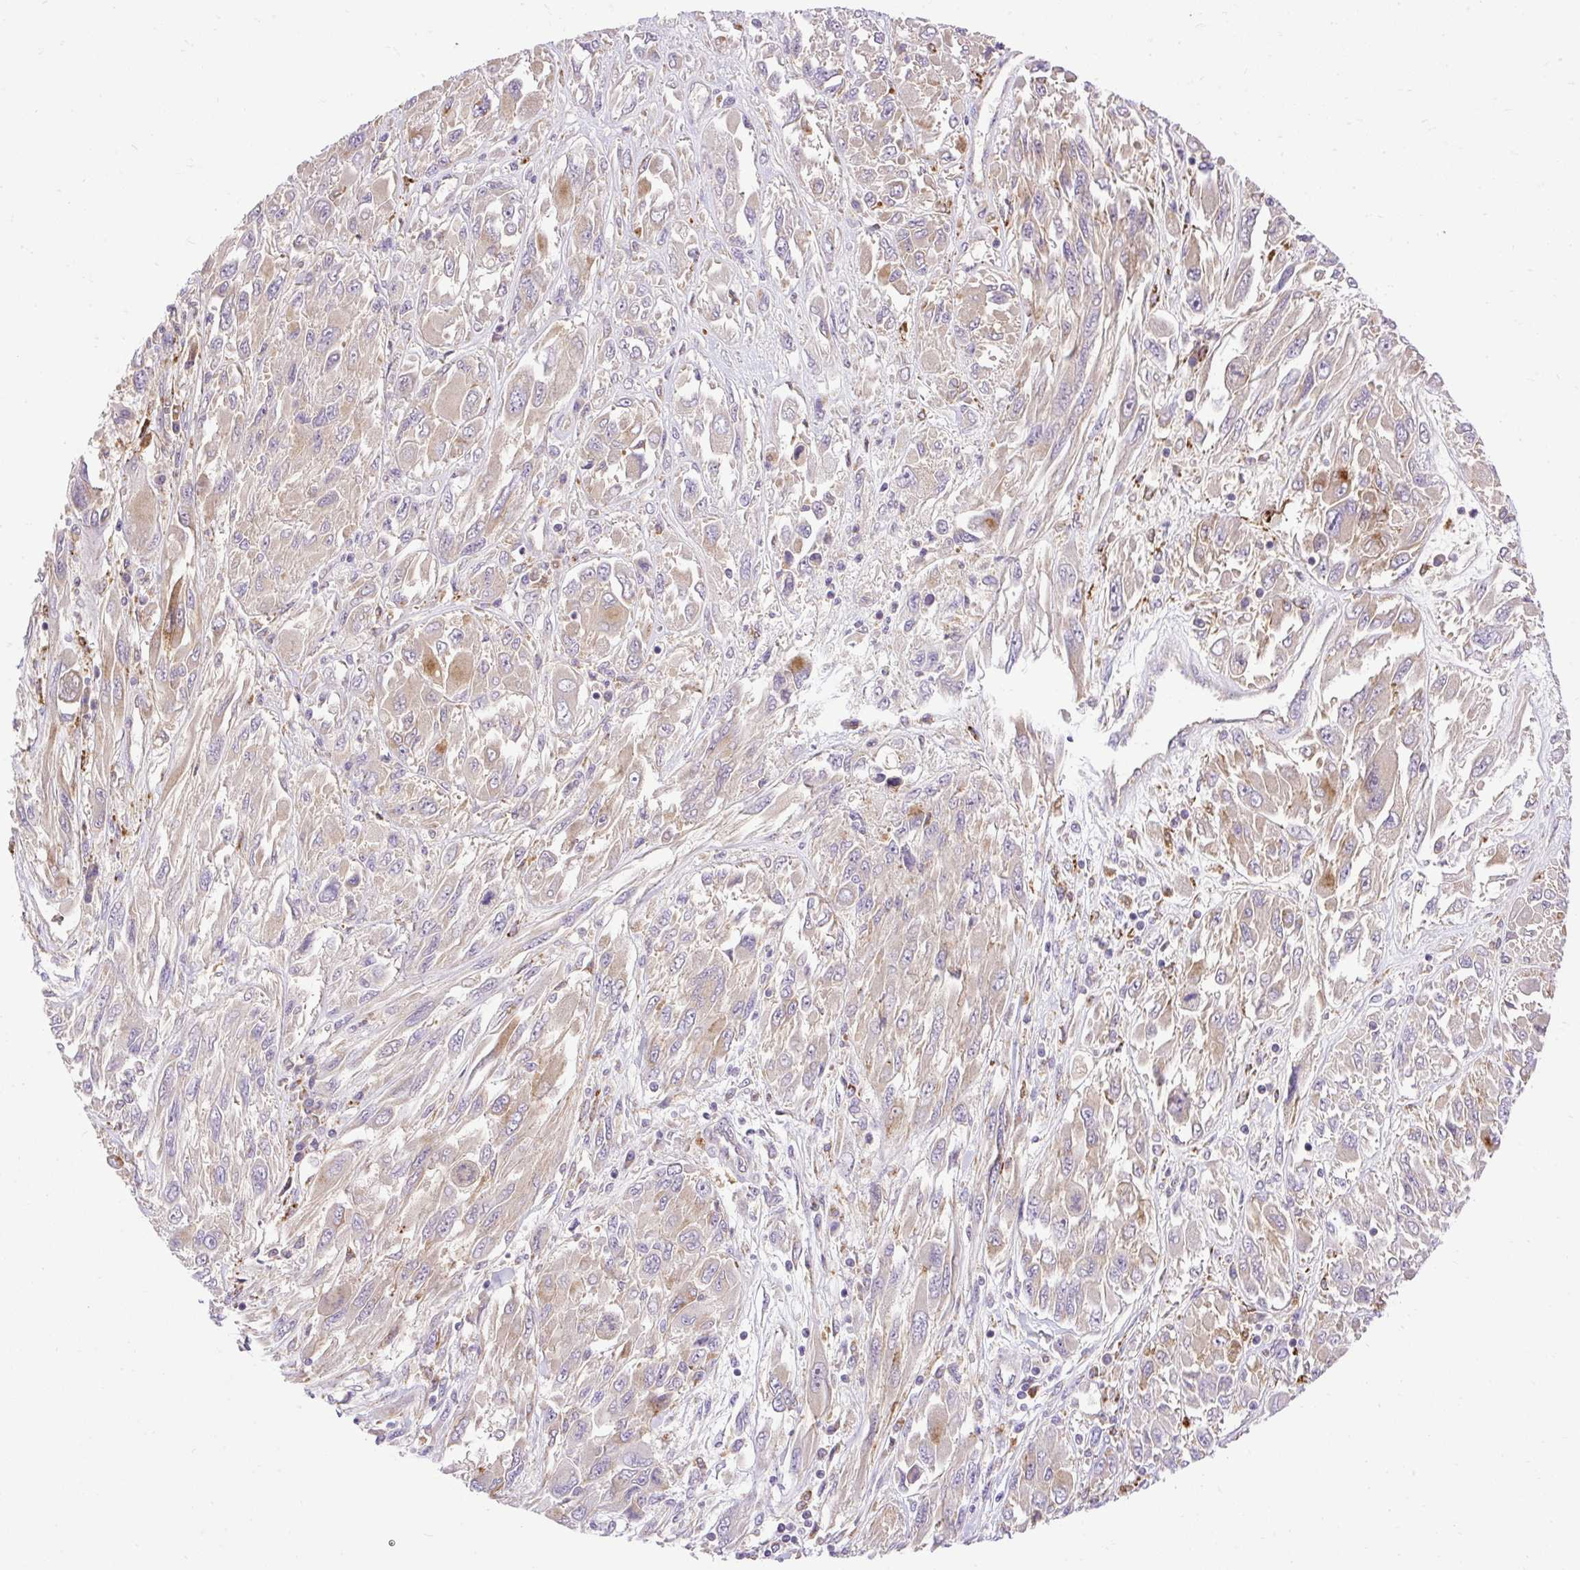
{"staining": {"intensity": "moderate", "quantity": "<25%", "location": "cytoplasmic/membranous"}, "tissue": "melanoma", "cell_type": "Tumor cells", "image_type": "cancer", "snomed": [{"axis": "morphology", "description": "Malignant melanoma, NOS"}, {"axis": "topography", "description": "Skin"}], "caption": "Immunohistochemical staining of human malignant melanoma displays moderate cytoplasmic/membranous protein staining in approximately <25% of tumor cells.", "gene": "HEXB", "patient": {"sex": "female", "age": 91}}